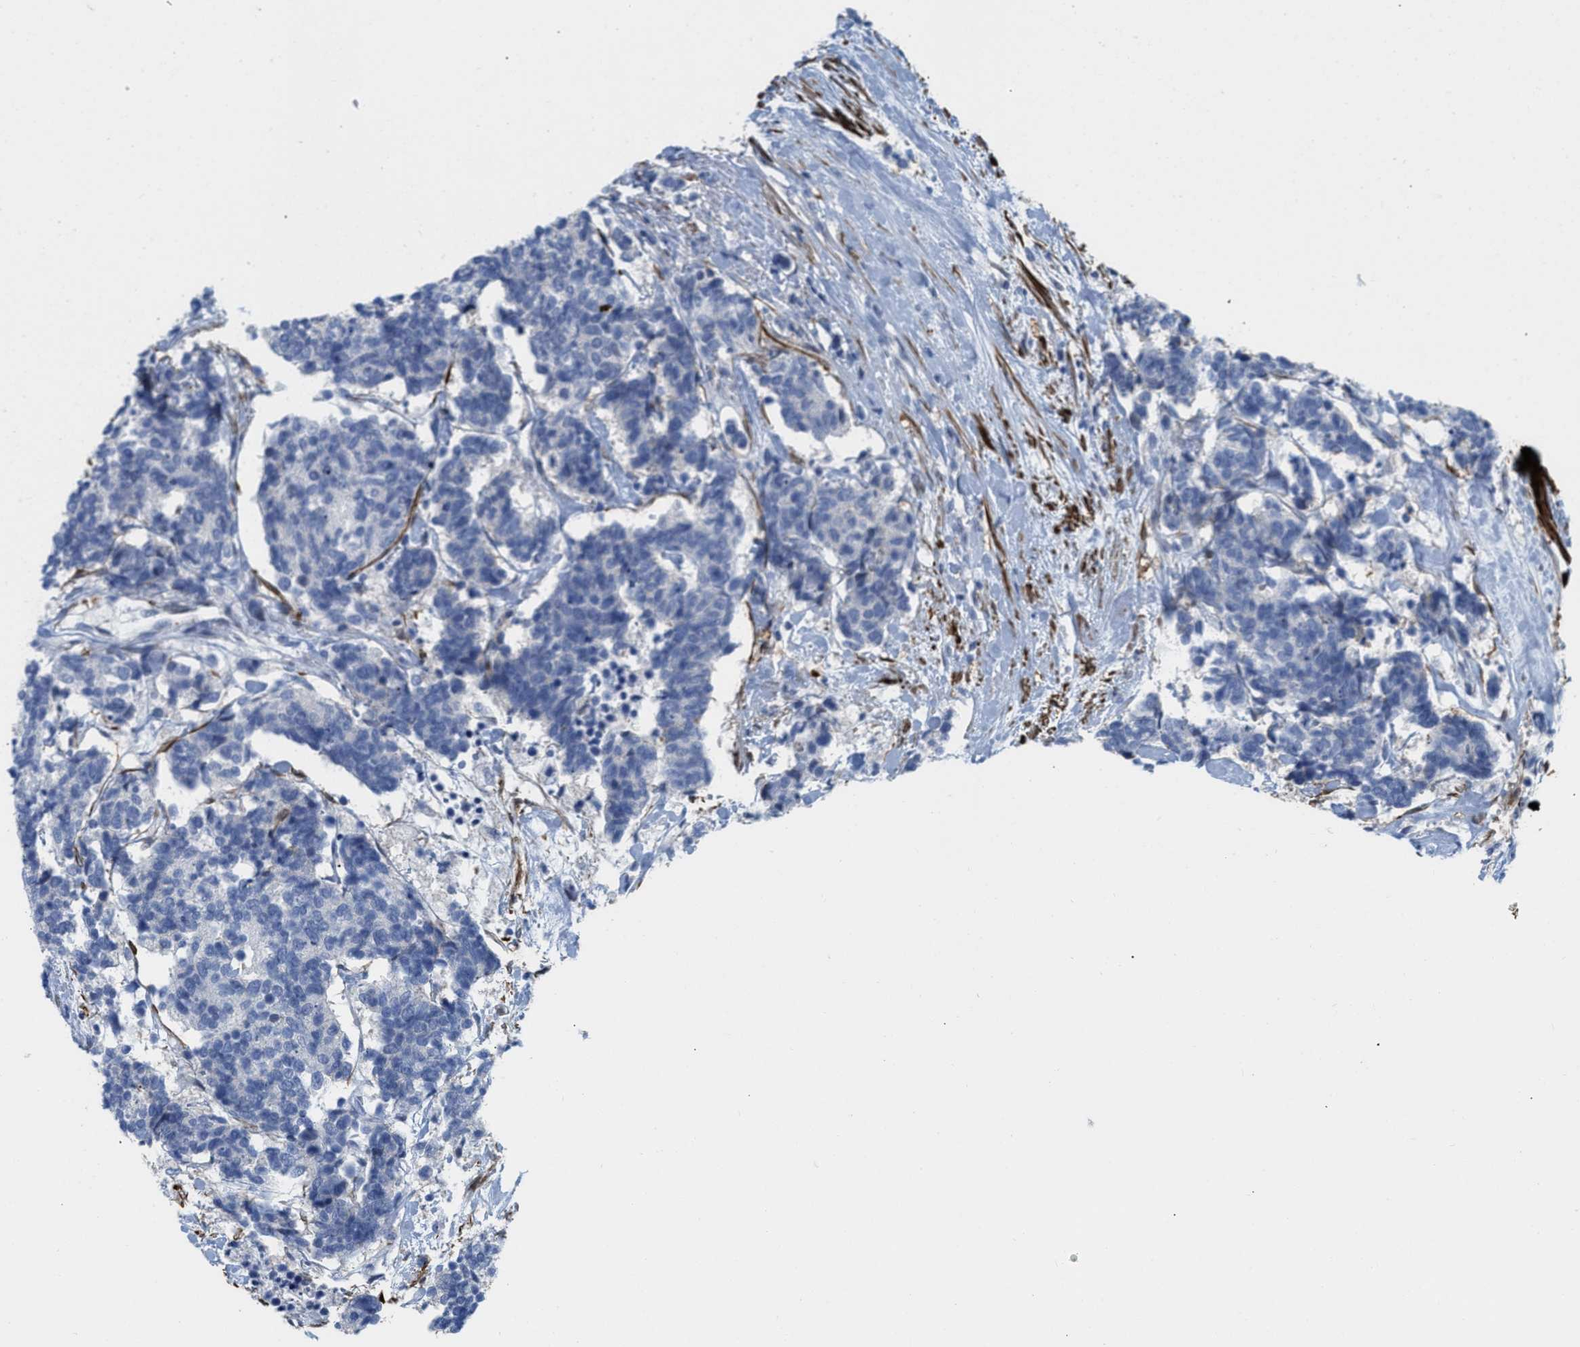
{"staining": {"intensity": "negative", "quantity": "none", "location": "none"}, "tissue": "carcinoid", "cell_type": "Tumor cells", "image_type": "cancer", "snomed": [{"axis": "morphology", "description": "Carcinoma, NOS"}, {"axis": "morphology", "description": "Carcinoid, malignant, NOS"}, {"axis": "topography", "description": "Urinary bladder"}], "caption": "This histopathology image is of malignant carcinoid stained with immunohistochemistry to label a protein in brown with the nuclei are counter-stained blue. There is no staining in tumor cells.", "gene": "TAGLN", "patient": {"sex": "male", "age": 57}}